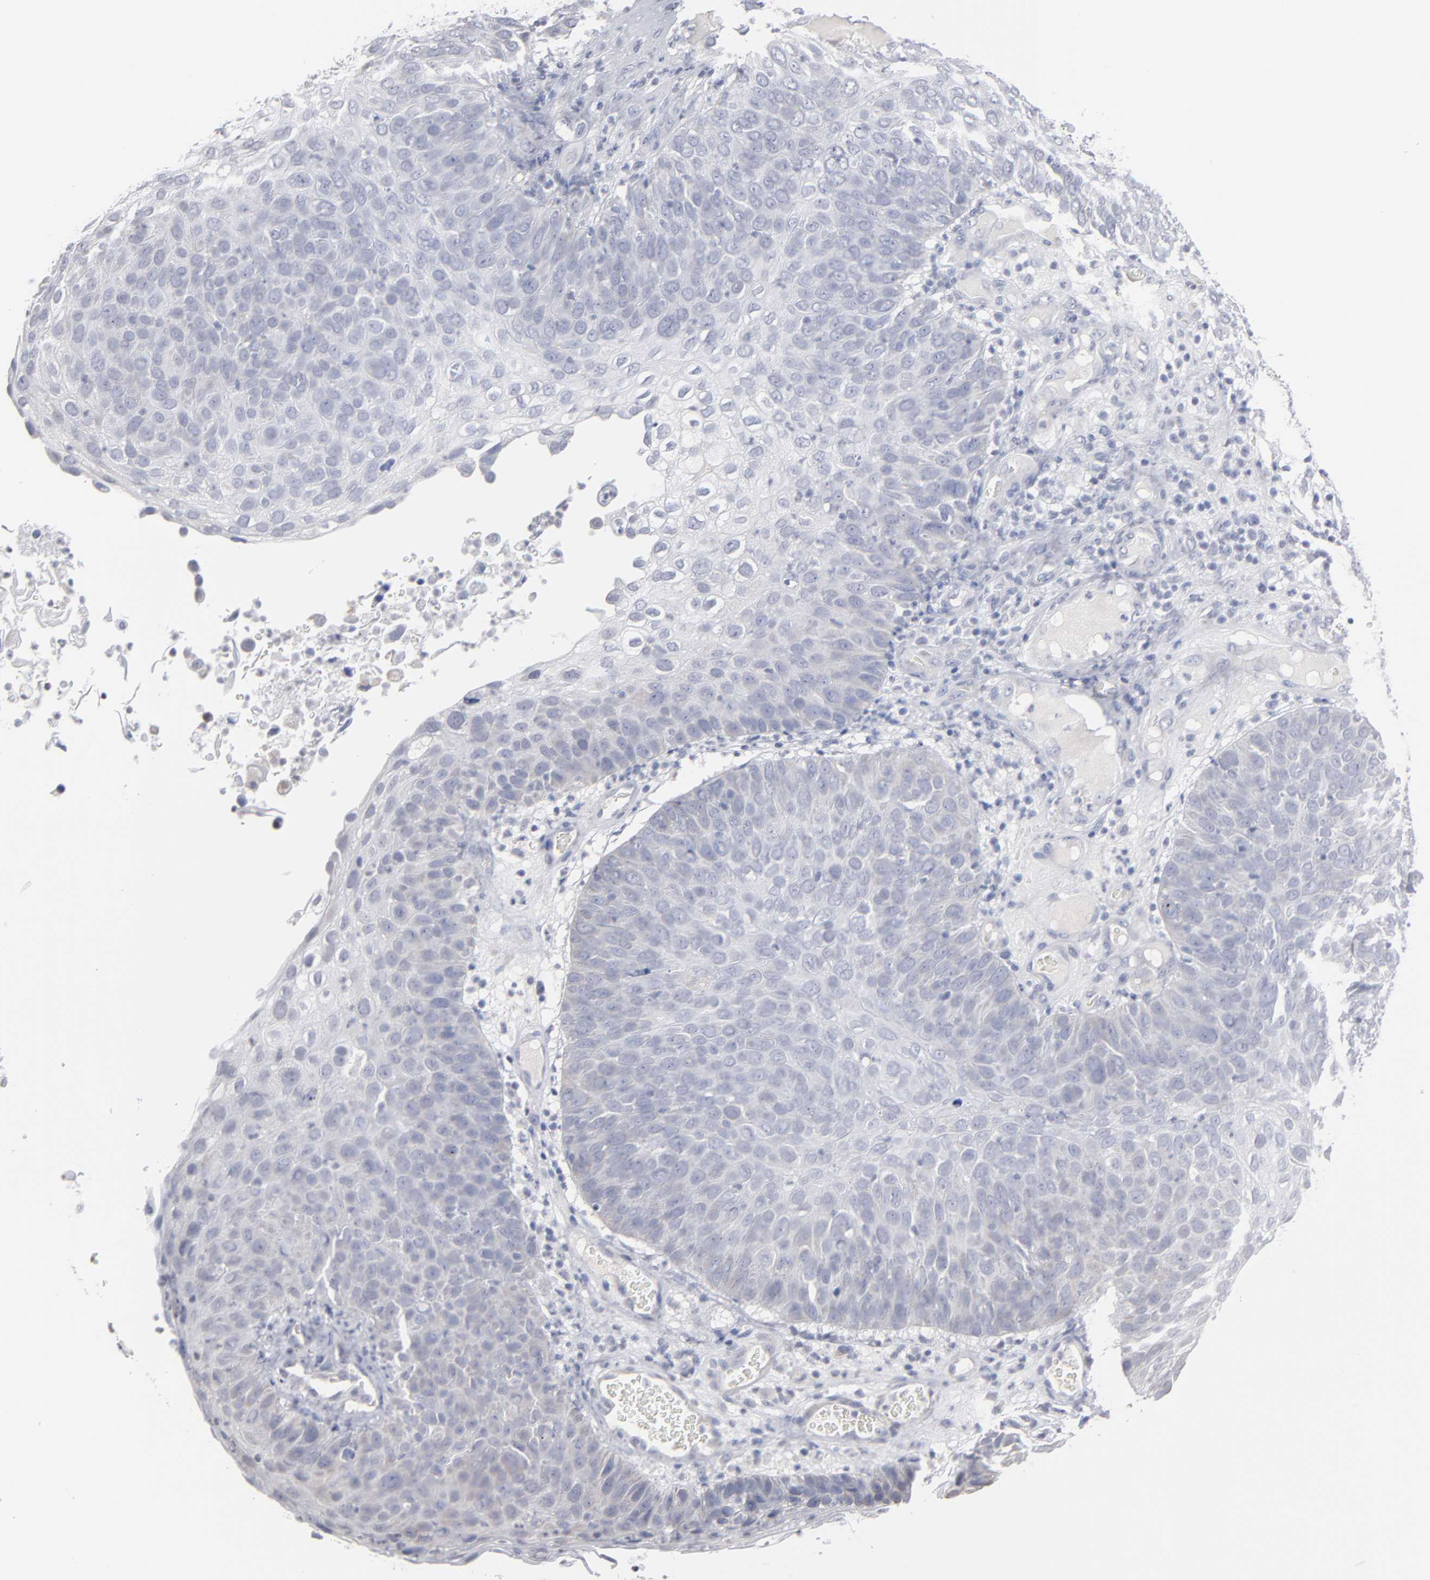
{"staining": {"intensity": "negative", "quantity": "none", "location": "none"}, "tissue": "skin cancer", "cell_type": "Tumor cells", "image_type": "cancer", "snomed": [{"axis": "morphology", "description": "Squamous cell carcinoma, NOS"}, {"axis": "topography", "description": "Skin"}], "caption": "Image shows no significant protein positivity in tumor cells of squamous cell carcinoma (skin).", "gene": "RPH3A", "patient": {"sex": "male", "age": 87}}